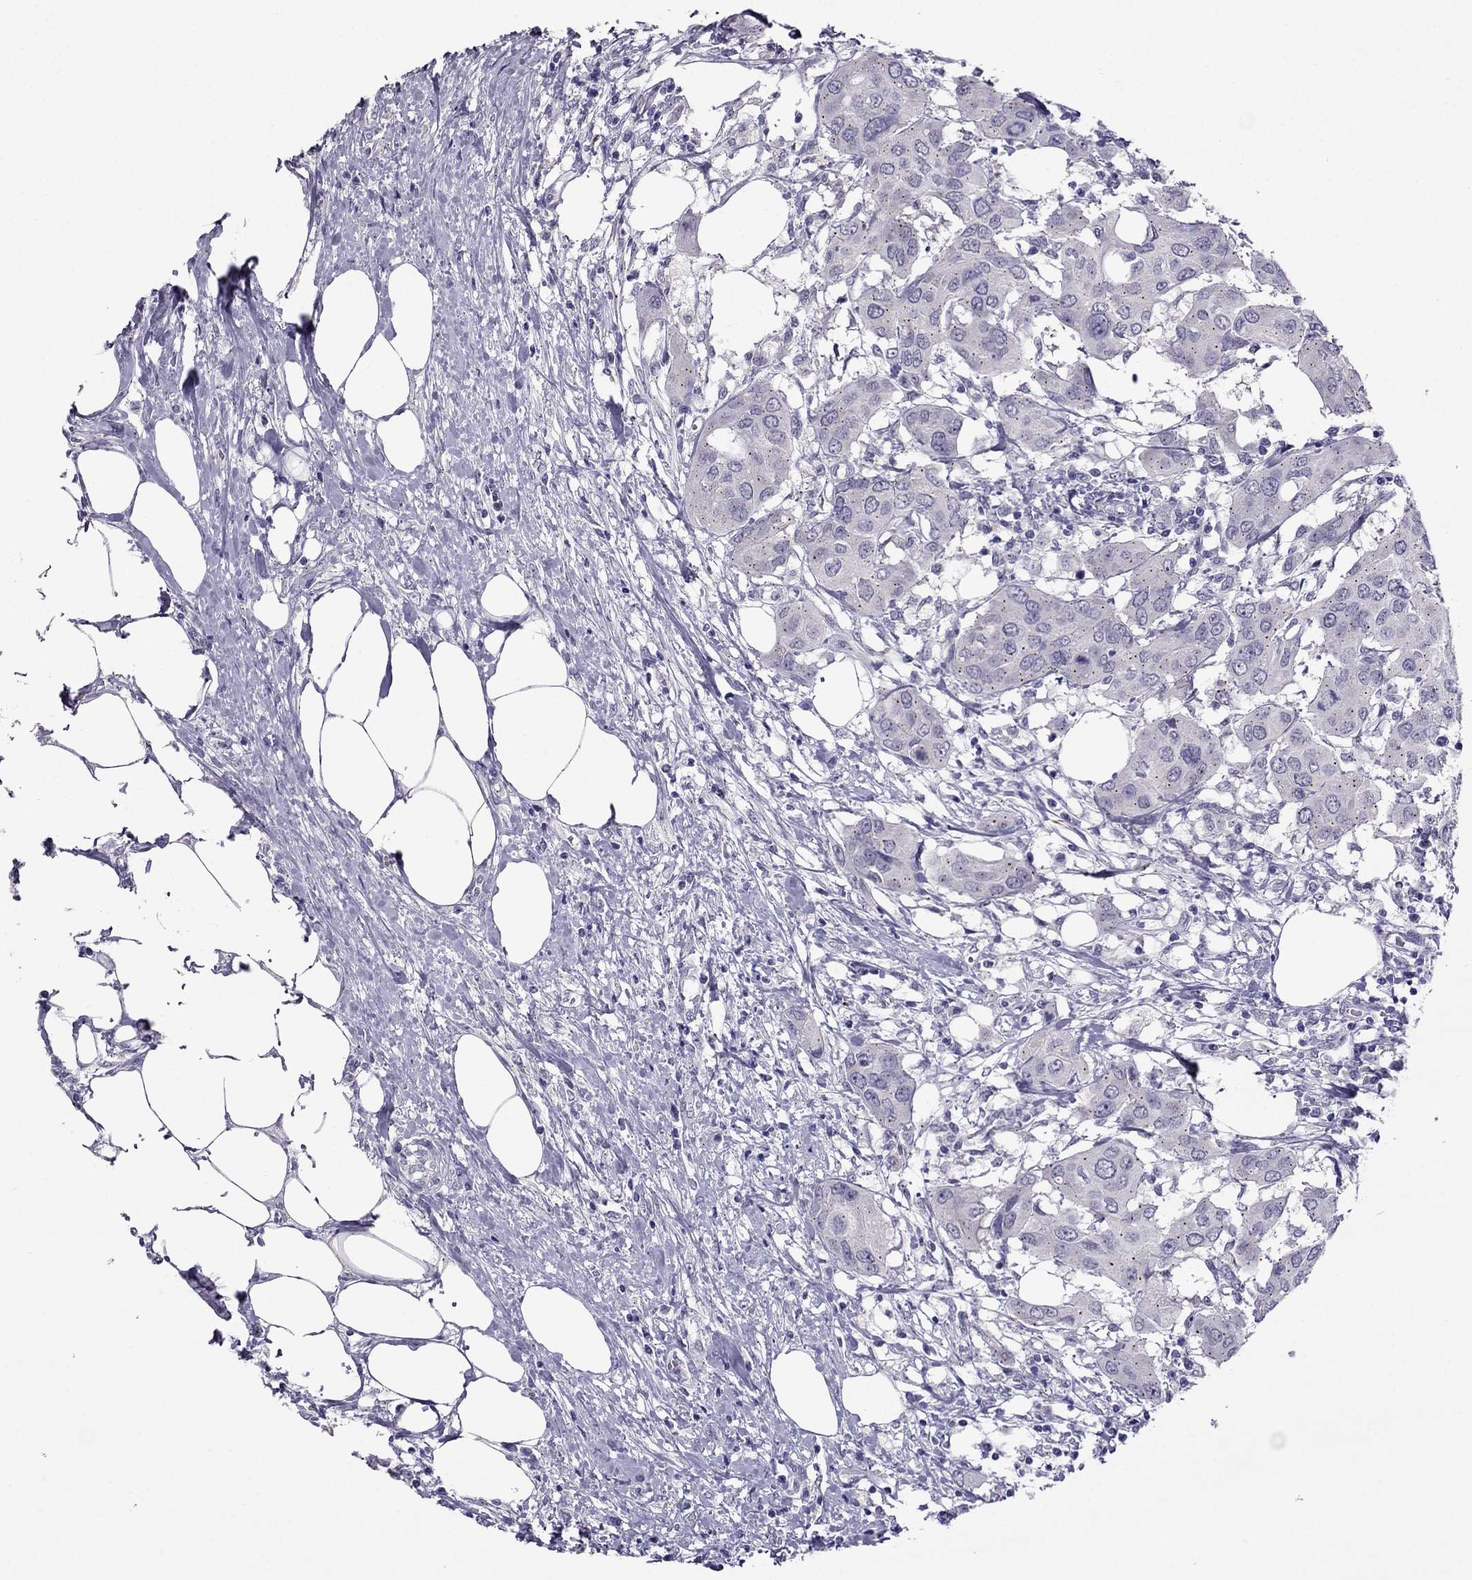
{"staining": {"intensity": "negative", "quantity": "none", "location": "none"}, "tissue": "urothelial cancer", "cell_type": "Tumor cells", "image_type": "cancer", "snomed": [{"axis": "morphology", "description": "Urothelial carcinoma, NOS"}, {"axis": "morphology", "description": "Urothelial carcinoma, High grade"}, {"axis": "topography", "description": "Urinary bladder"}], "caption": "There is no significant expression in tumor cells of urothelial cancer.", "gene": "MYBPH", "patient": {"sex": "male", "age": 63}}